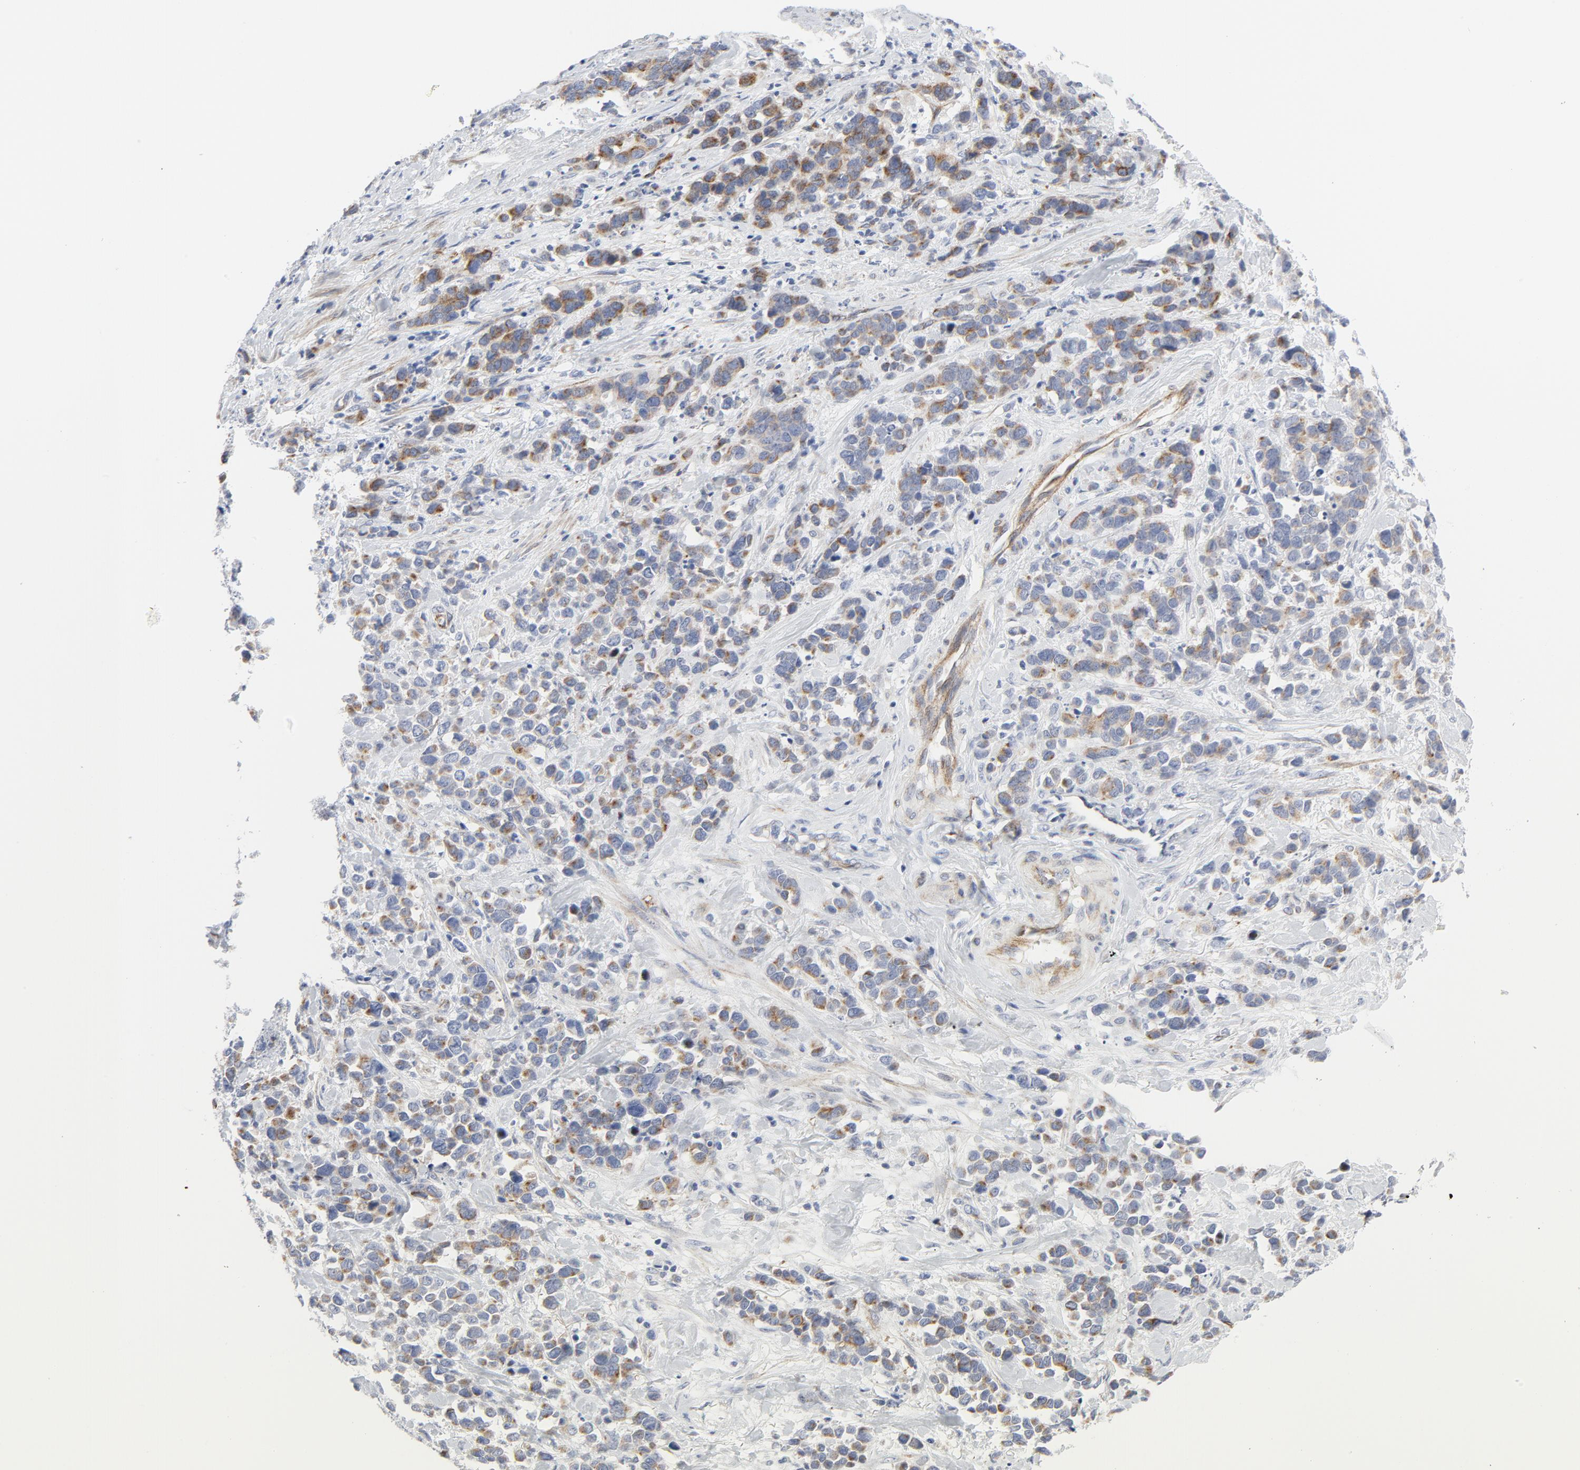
{"staining": {"intensity": "moderate", "quantity": ">75%", "location": "cytoplasmic/membranous"}, "tissue": "stomach cancer", "cell_type": "Tumor cells", "image_type": "cancer", "snomed": [{"axis": "morphology", "description": "Adenocarcinoma, NOS"}, {"axis": "topography", "description": "Stomach, upper"}], "caption": "This is an image of IHC staining of stomach cancer, which shows moderate positivity in the cytoplasmic/membranous of tumor cells.", "gene": "TUBB1", "patient": {"sex": "male", "age": 71}}